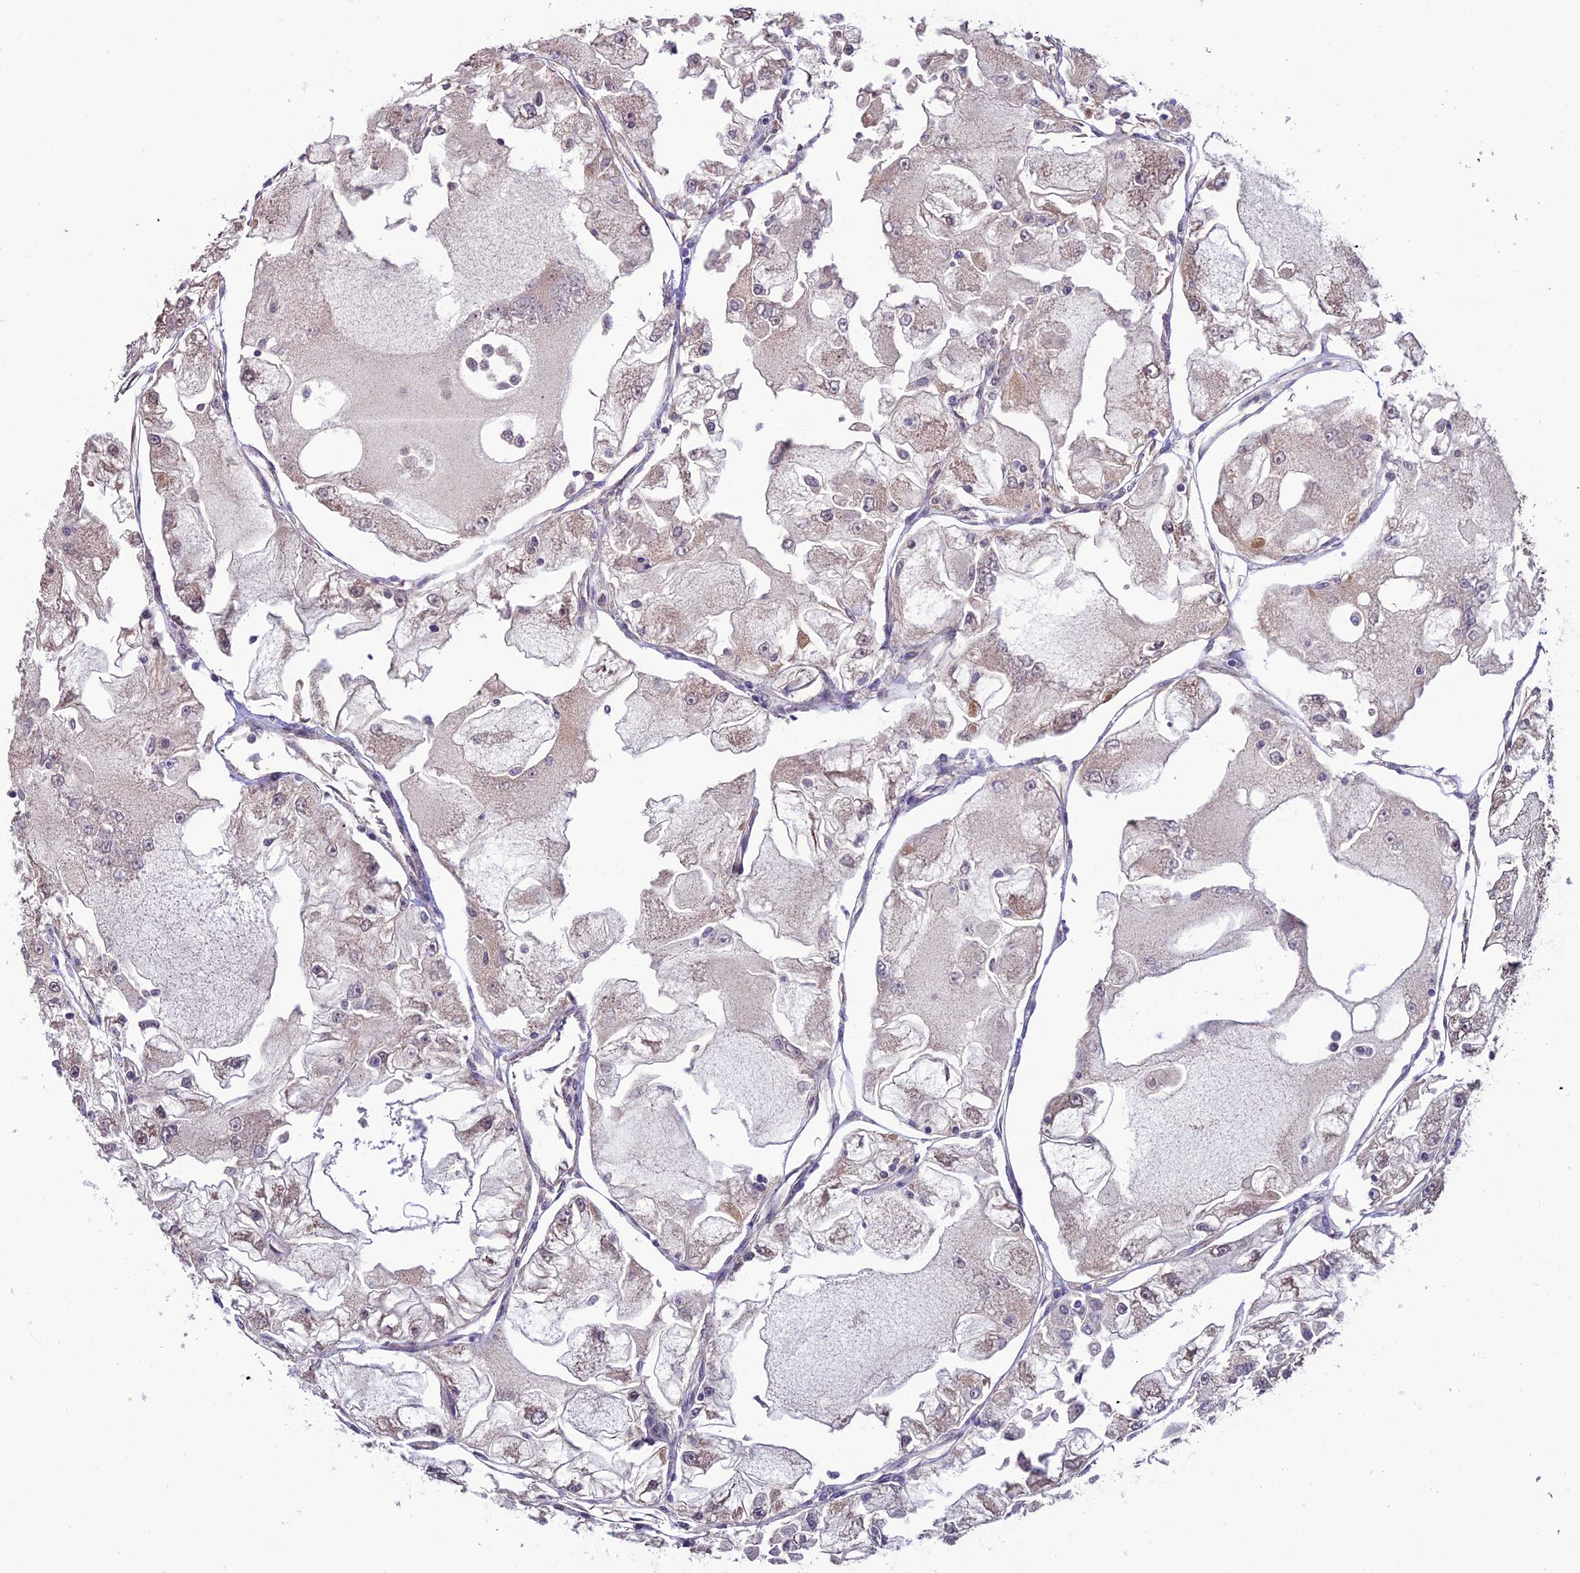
{"staining": {"intensity": "weak", "quantity": "<25%", "location": "cytoplasmic/membranous"}, "tissue": "renal cancer", "cell_type": "Tumor cells", "image_type": "cancer", "snomed": [{"axis": "morphology", "description": "Adenocarcinoma, NOS"}, {"axis": "topography", "description": "Kidney"}], "caption": "Immunohistochemistry (IHC) of human renal cancer (adenocarcinoma) exhibits no staining in tumor cells.", "gene": "CABIN1", "patient": {"sex": "female", "age": 72}}